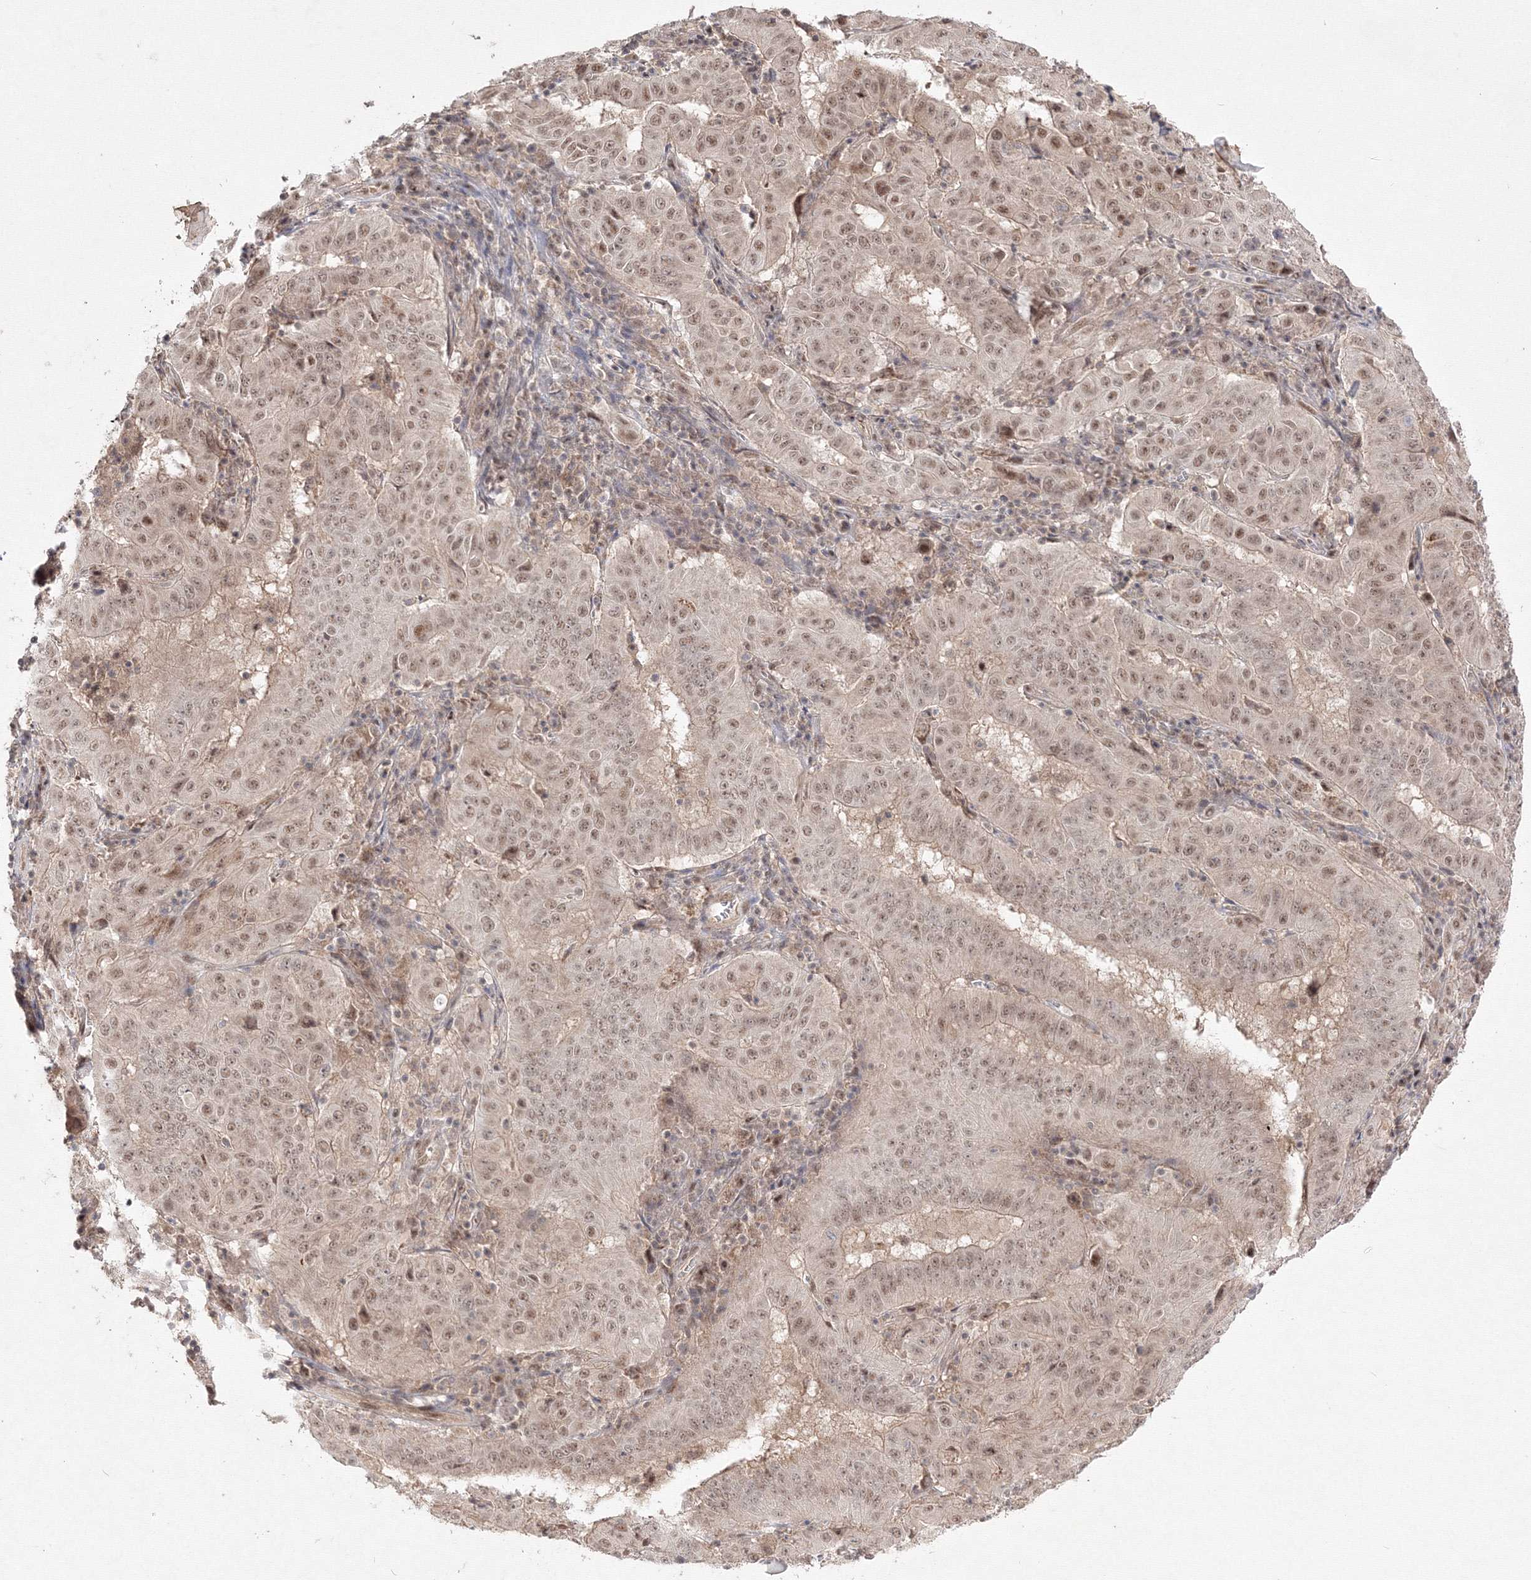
{"staining": {"intensity": "moderate", "quantity": ">75%", "location": "nuclear"}, "tissue": "pancreatic cancer", "cell_type": "Tumor cells", "image_type": "cancer", "snomed": [{"axis": "morphology", "description": "Adenocarcinoma, NOS"}, {"axis": "topography", "description": "Pancreas"}], "caption": "Pancreatic cancer (adenocarcinoma) stained for a protein (brown) exhibits moderate nuclear positive expression in approximately >75% of tumor cells.", "gene": "COPS4", "patient": {"sex": "male", "age": 63}}